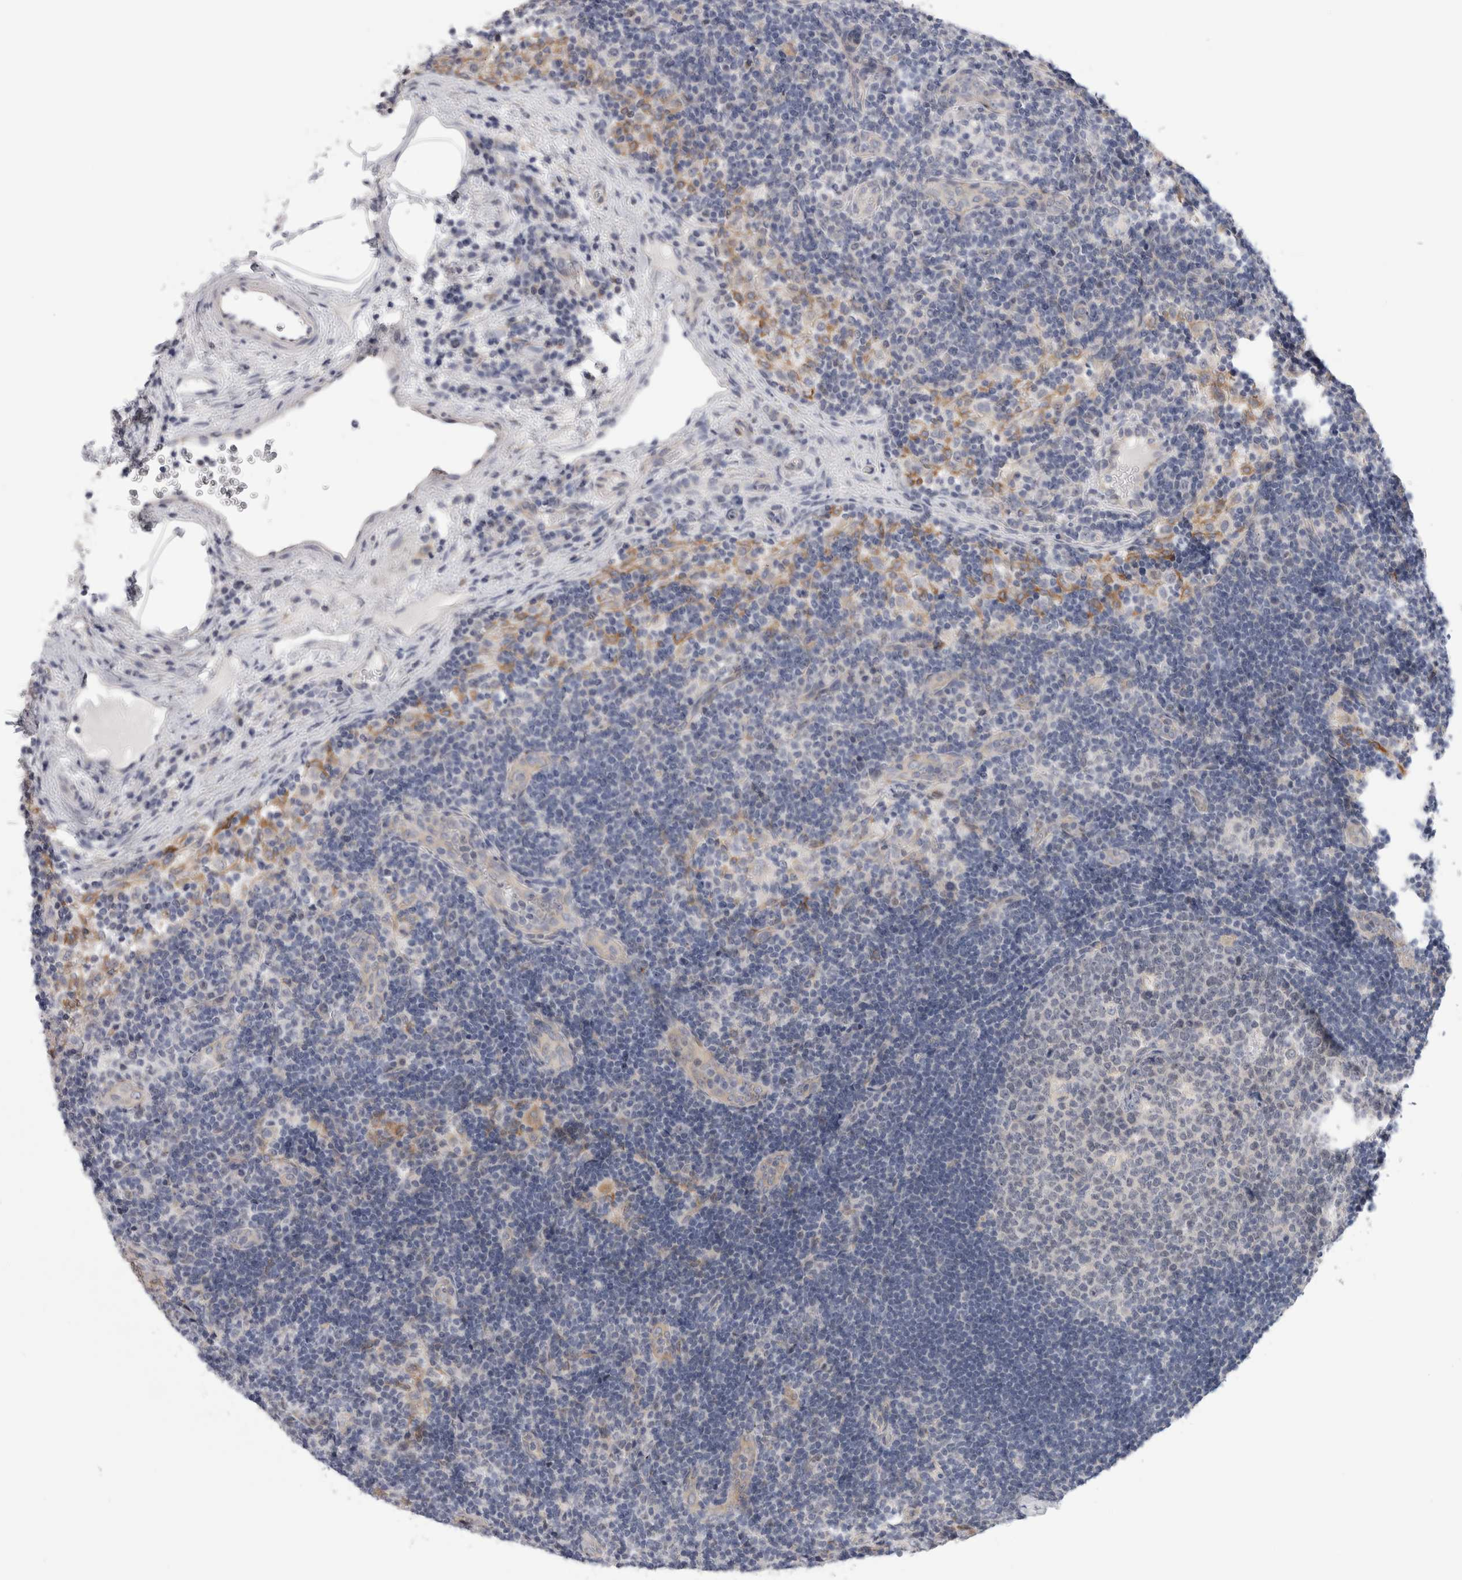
{"staining": {"intensity": "negative", "quantity": "none", "location": "none"}, "tissue": "lymph node", "cell_type": "Germinal center cells", "image_type": "normal", "snomed": [{"axis": "morphology", "description": "Normal tissue, NOS"}, {"axis": "topography", "description": "Lymph node"}], "caption": "This micrograph is of normal lymph node stained with immunohistochemistry to label a protein in brown with the nuclei are counter-stained blue. There is no expression in germinal center cells.", "gene": "SYTL5", "patient": {"sex": "female", "age": 22}}